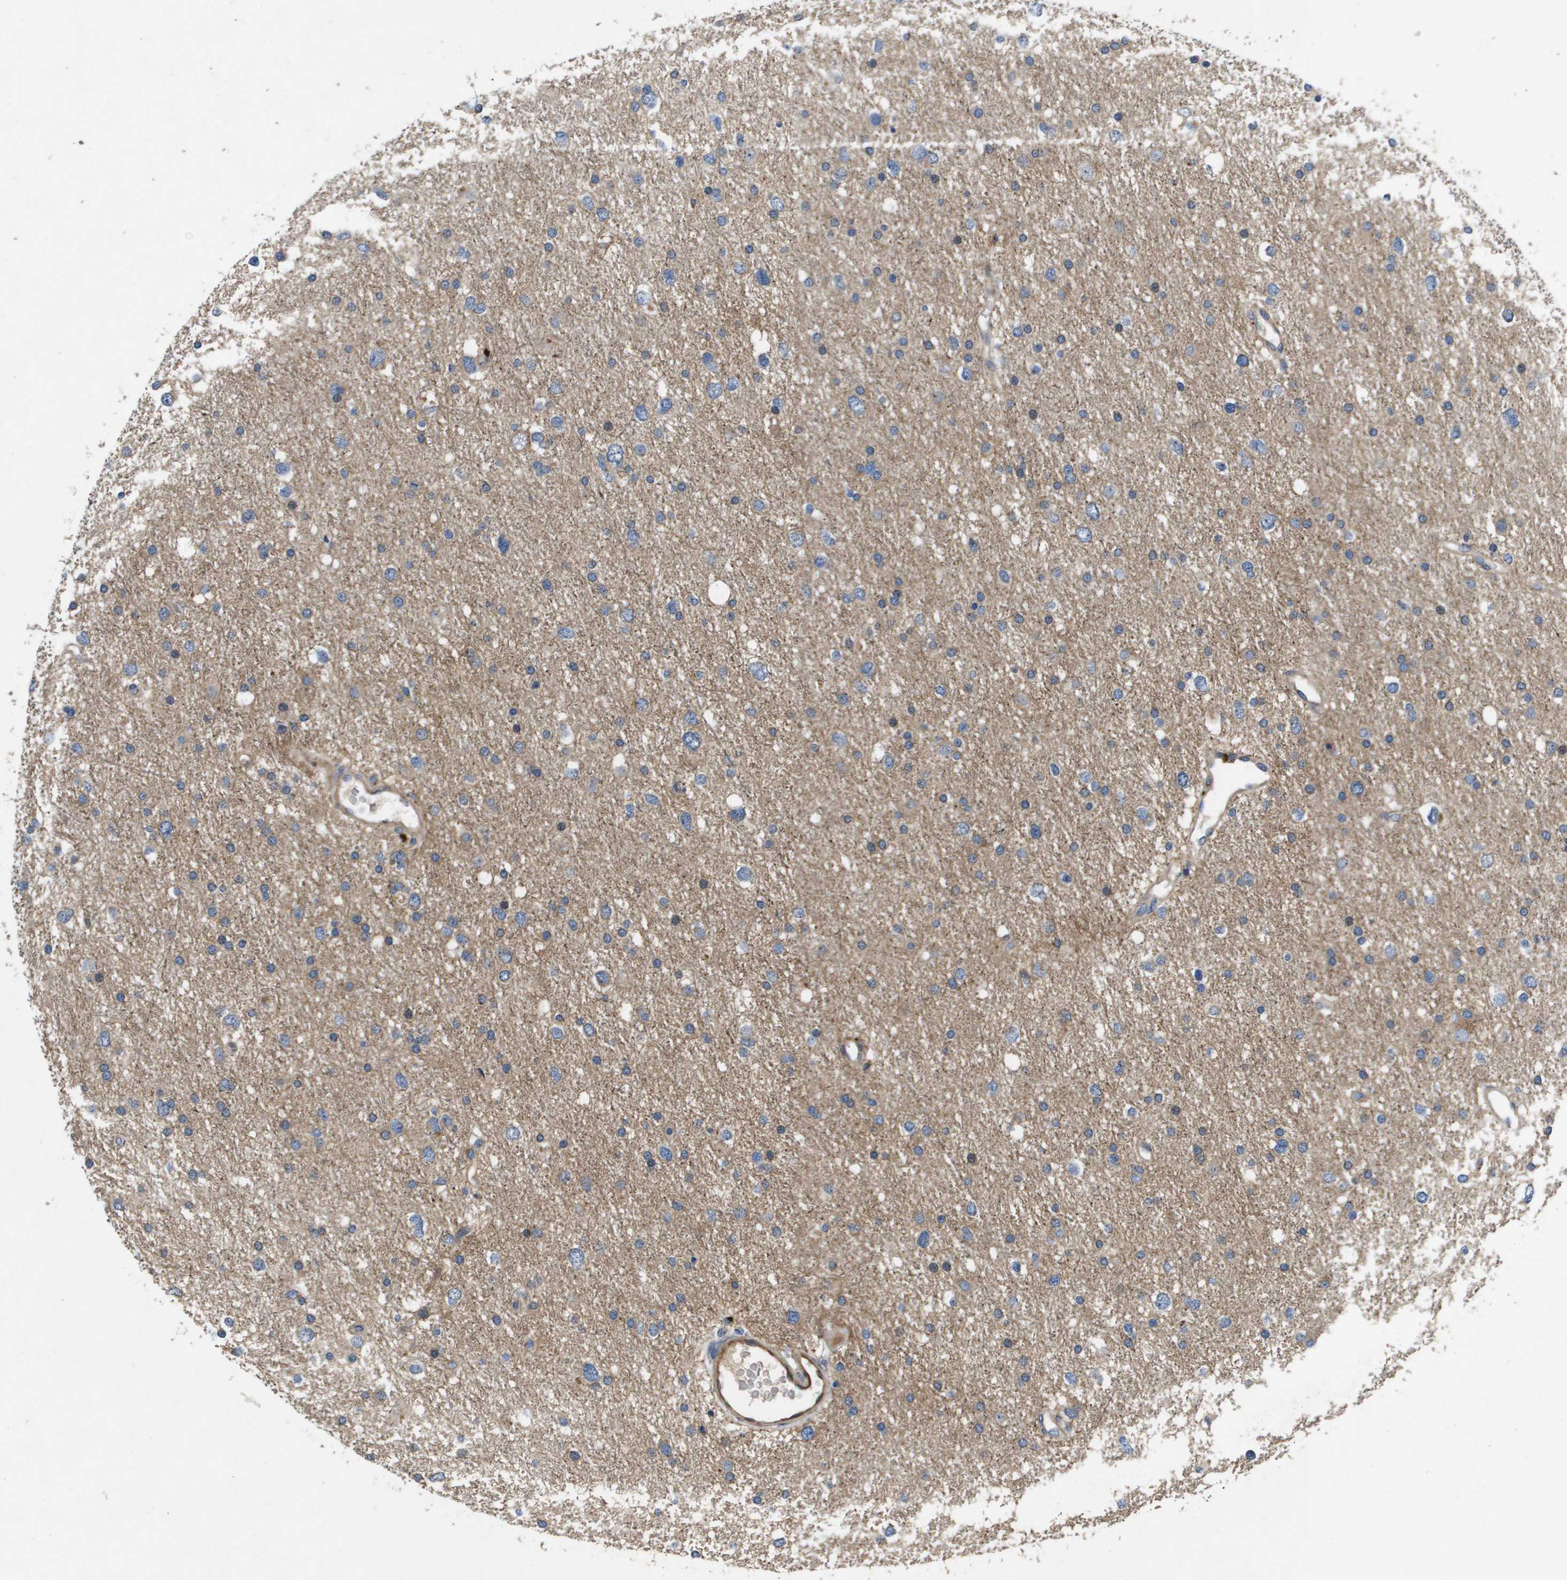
{"staining": {"intensity": "negative", "quantity": "none", "location": "none"}, "tissue": "glioma", "cell_type": "Tumor cells", "image_type": "cancer", "snomed": [{"axis": "morphology", "description": "Glioma, malignant, Low grade"}, {"axis": "topography", "description": "Brain"}], "caption": "Tumor cells show no significant positivity in low-grade glioma (malignant).", "gene": "ENTPD2", "patient": {"sex": "female", "age": 37}}